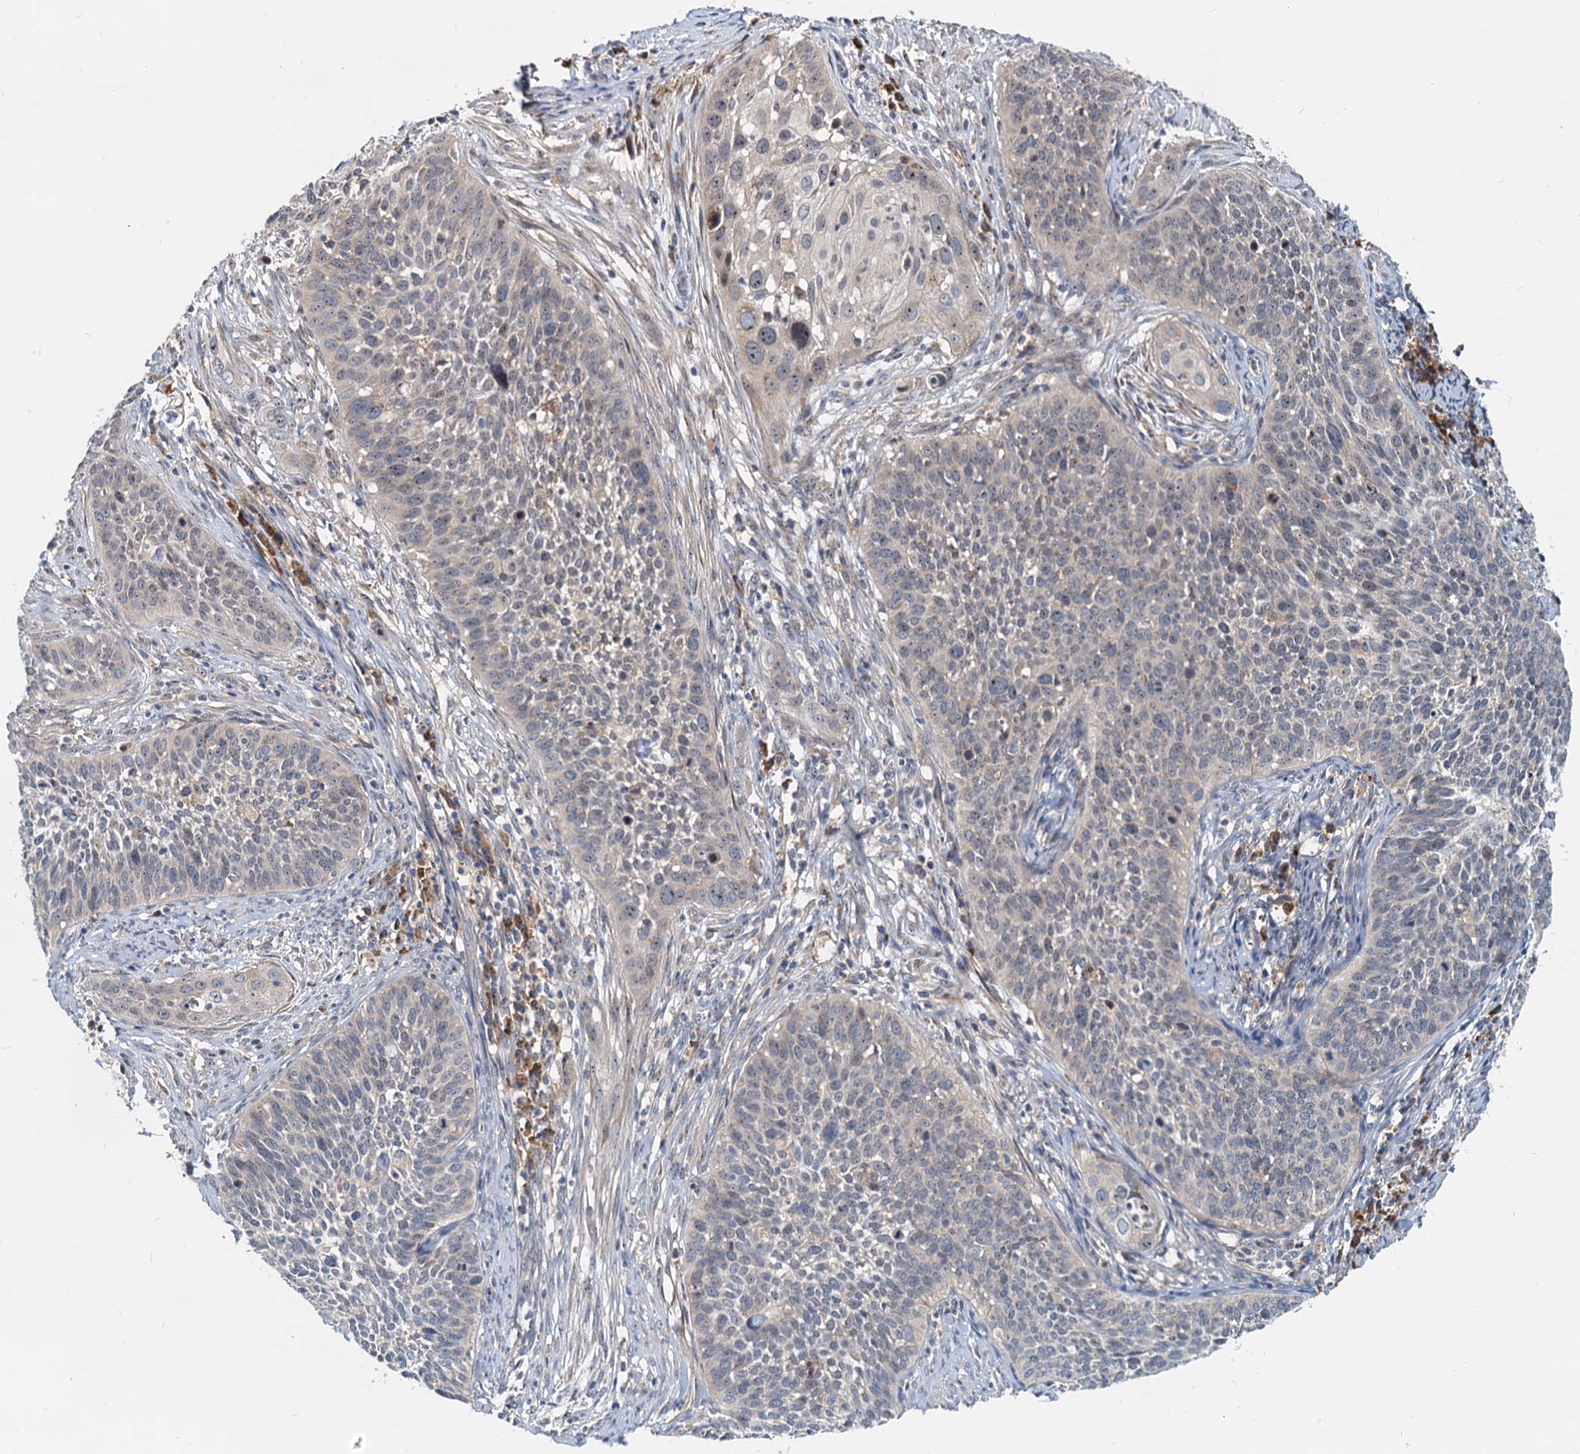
{"staining": {"intensity": "negative", "quantity": "none", "location": "none"}, "tissue": "cervical cancer", "cell_type": "Tumor cells", "image_type": "cancer", "snomed": [{"axis": "morphology", "description": "Squamous cell carcinoma, NOS"}, {"axis": "topography", "description": "Cervix"}], "caption": "Immunohistochemical staining of human squamous cell carcinoma (cervical) exhibits no significant positivity in tumor cells.", "gene": "RGS7BP", "patient": {"sex": "female", "age": 34}}